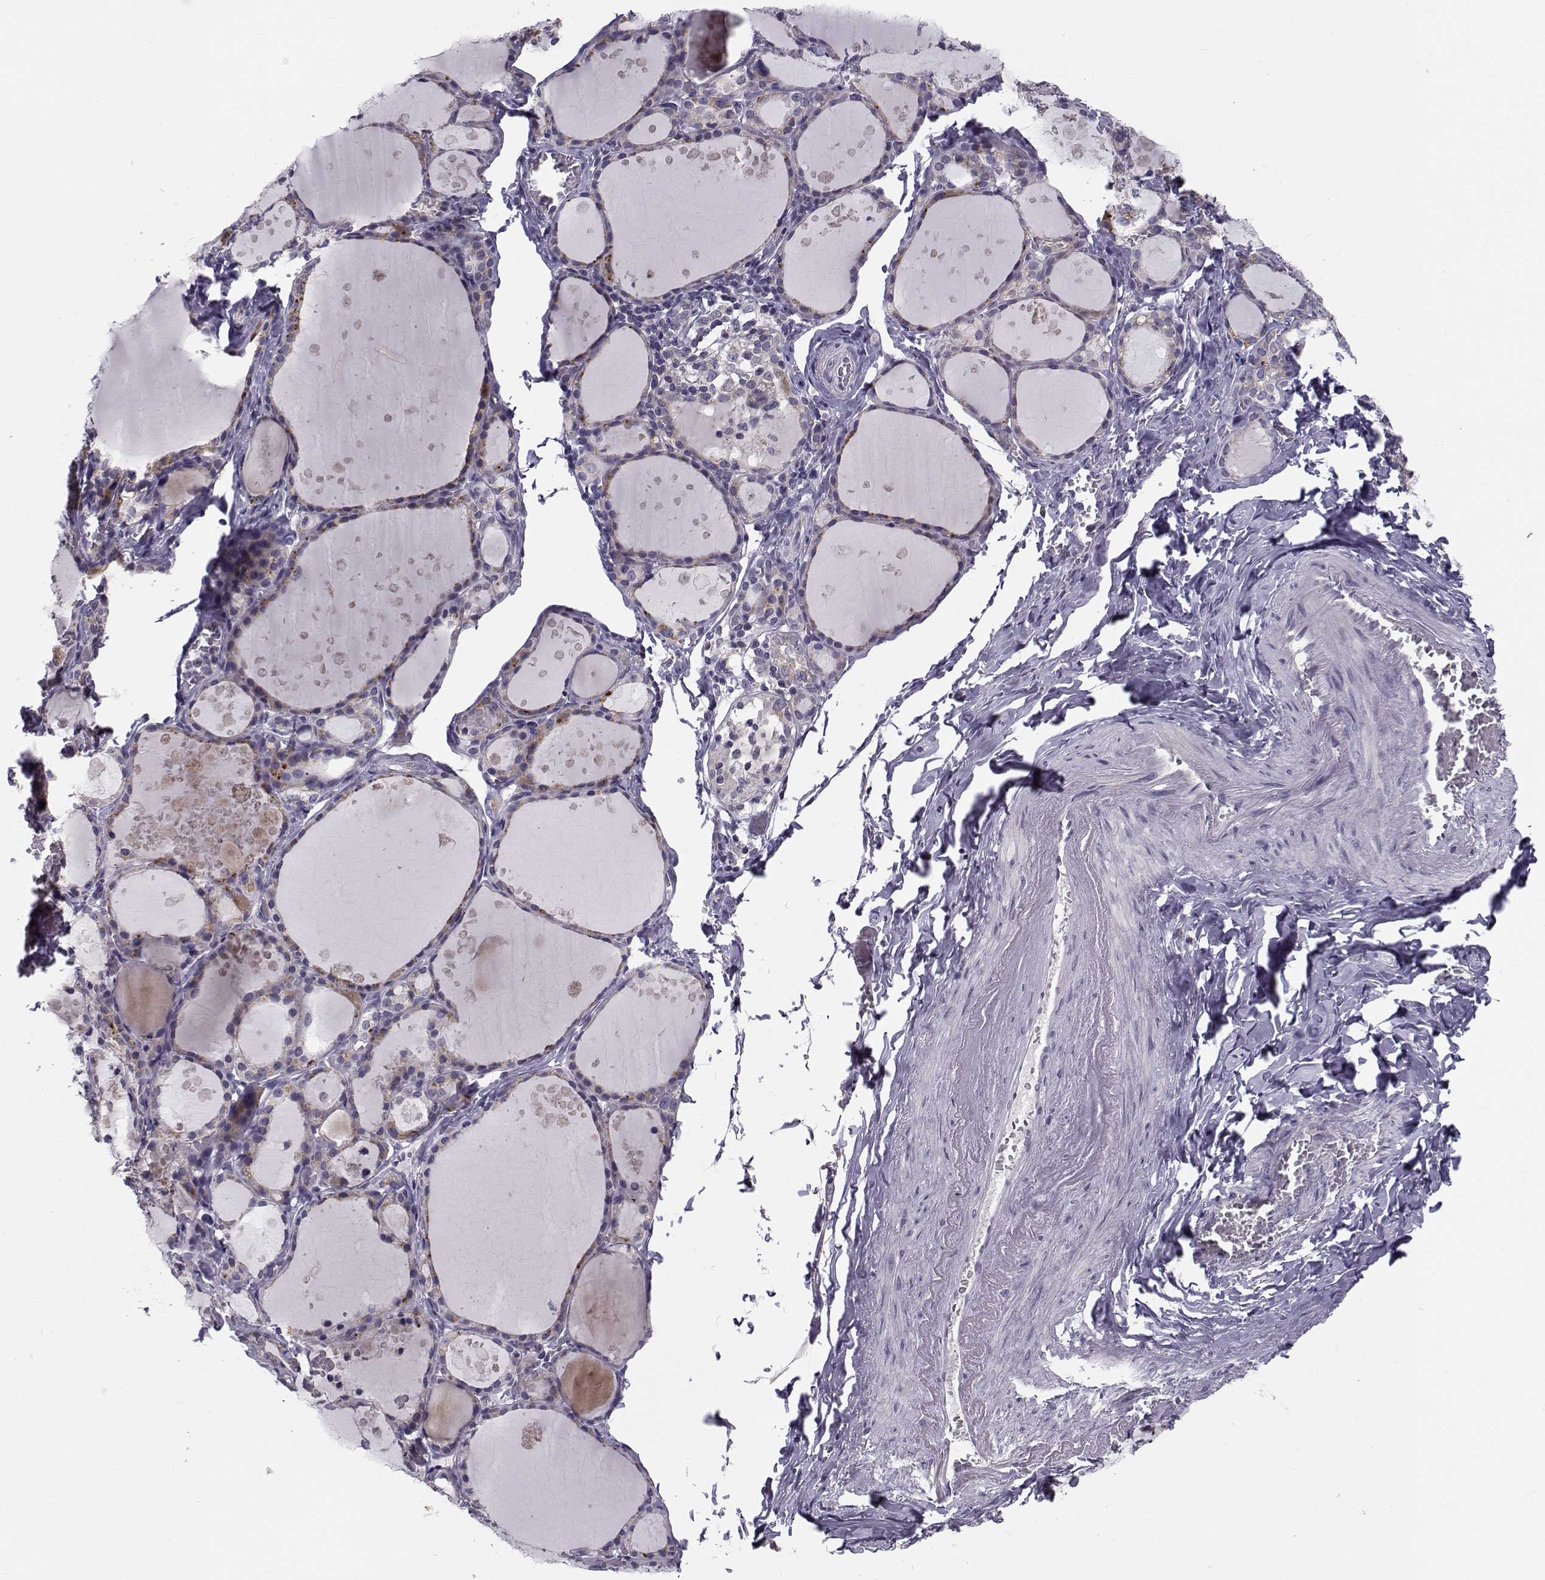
{"staining": {"intensity": "weak", "quantity": ">75%", "location": "cytoplasmic/membranous"}, "tissue": "thyroid gland", "cell_type": "Glandular cells", "image_type": "normal", "snomed": [{"axis": "morphology", "description": "Normal tissue, NOS"}, {"axis": "topography", "description": "Thyroid gland"}], "caption": "This is a micrograph of immunohistochemistry staining of unremarkable thyroid gland, which shows weak staining in the cytoplasmic/membranous of glandular cells.", "gene": "ANGPT1", "patient": {"sex": "male", "age": 68}}